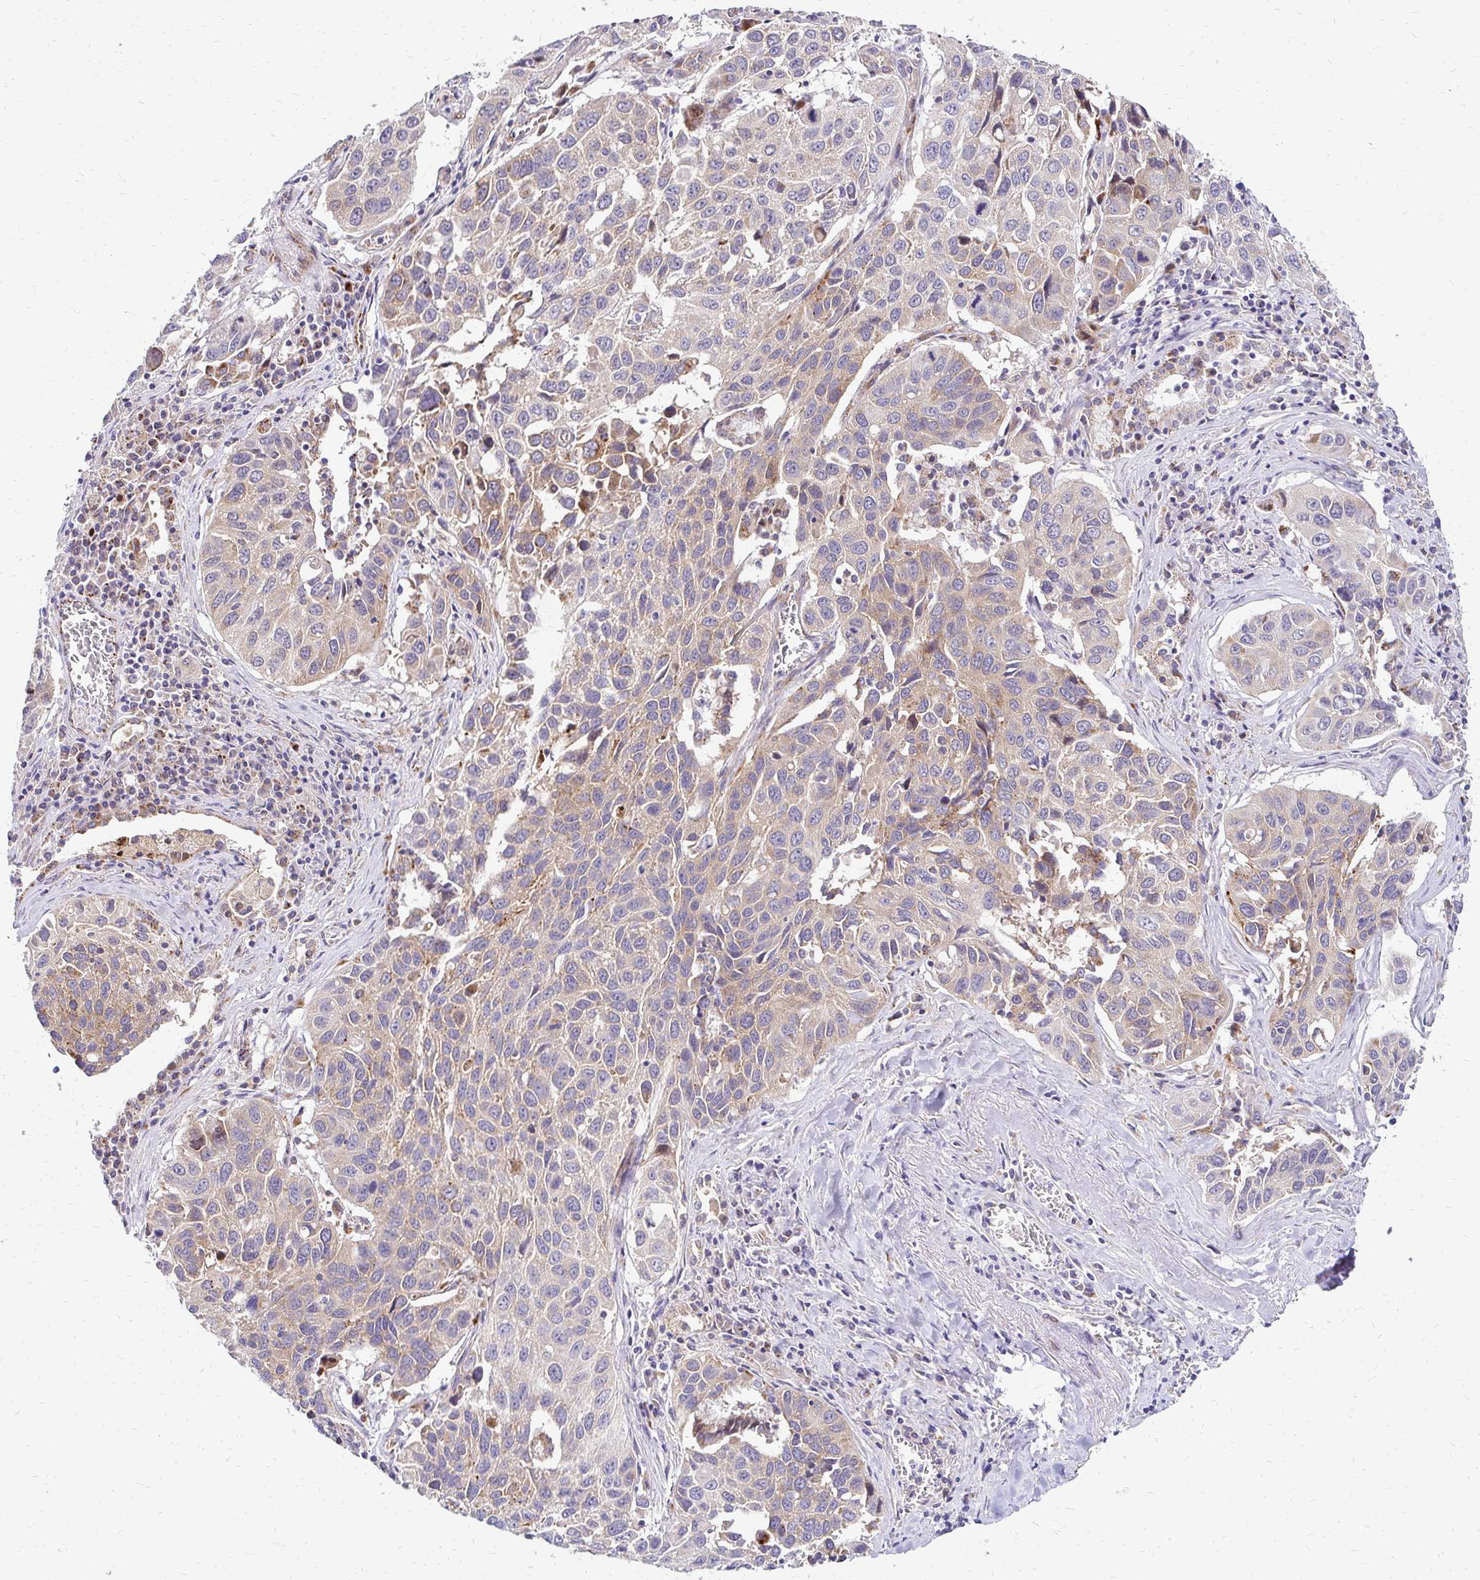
{"staining": {"intensity": "weak", "quantity": "25%-75%", "location": "cytoplasmic/membranous"}, "tissue": "lung cancer", "cell_type": "Tumor cells", "image_type": "cancer", "snomed": [{"axis": "morphology", "description": "Squamous cell carcinoma, NOS"}, {"axis": "topography", "description": "Lung"}], "caption": "There is low levels of weak cytoplasmic/membranous staining in tumor cells of squamous cell carcinoma (lung), as demonstrated by immunohistochemical staining (brown color).", "gene": "IDUA", "patient": {"sex": "female", "age": 61}}